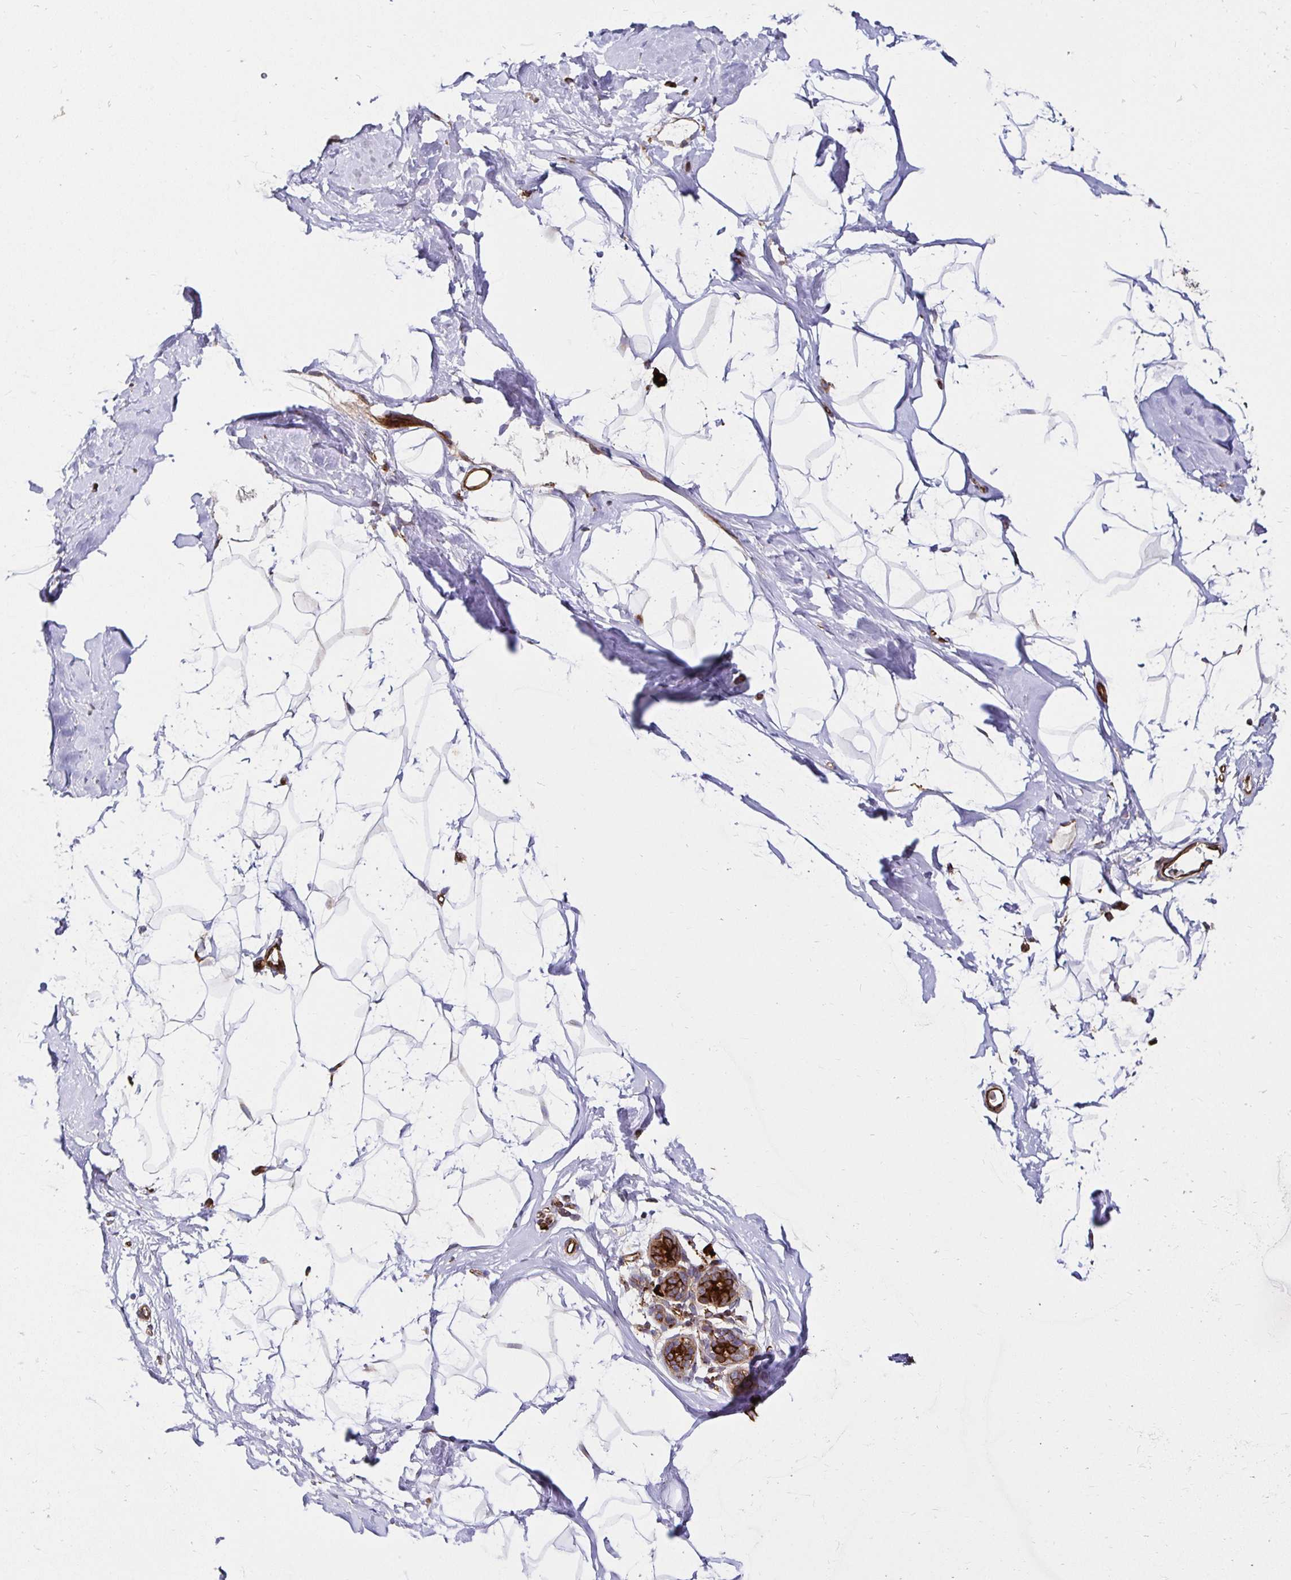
{"staining": {"intensity": "moderate", "quantity": "<25%", "location": "cytoplasmic/membranous"}, "tissue": "breast", "cell_type": "Adipocytes", "image_type": "normal", "snomed": [{"axis": "morphology", "description": "Normal tissue, NOS"}, {"axis": "topography", "description": "Breast"}], "caption": "Protein staining of unremarkable breast reveals moderate cytoplasmic/membranous positivity in approximately <25% of adipocytes.", "gene": "SMYD3", "patient": {"sex": "female", "age": 32}}